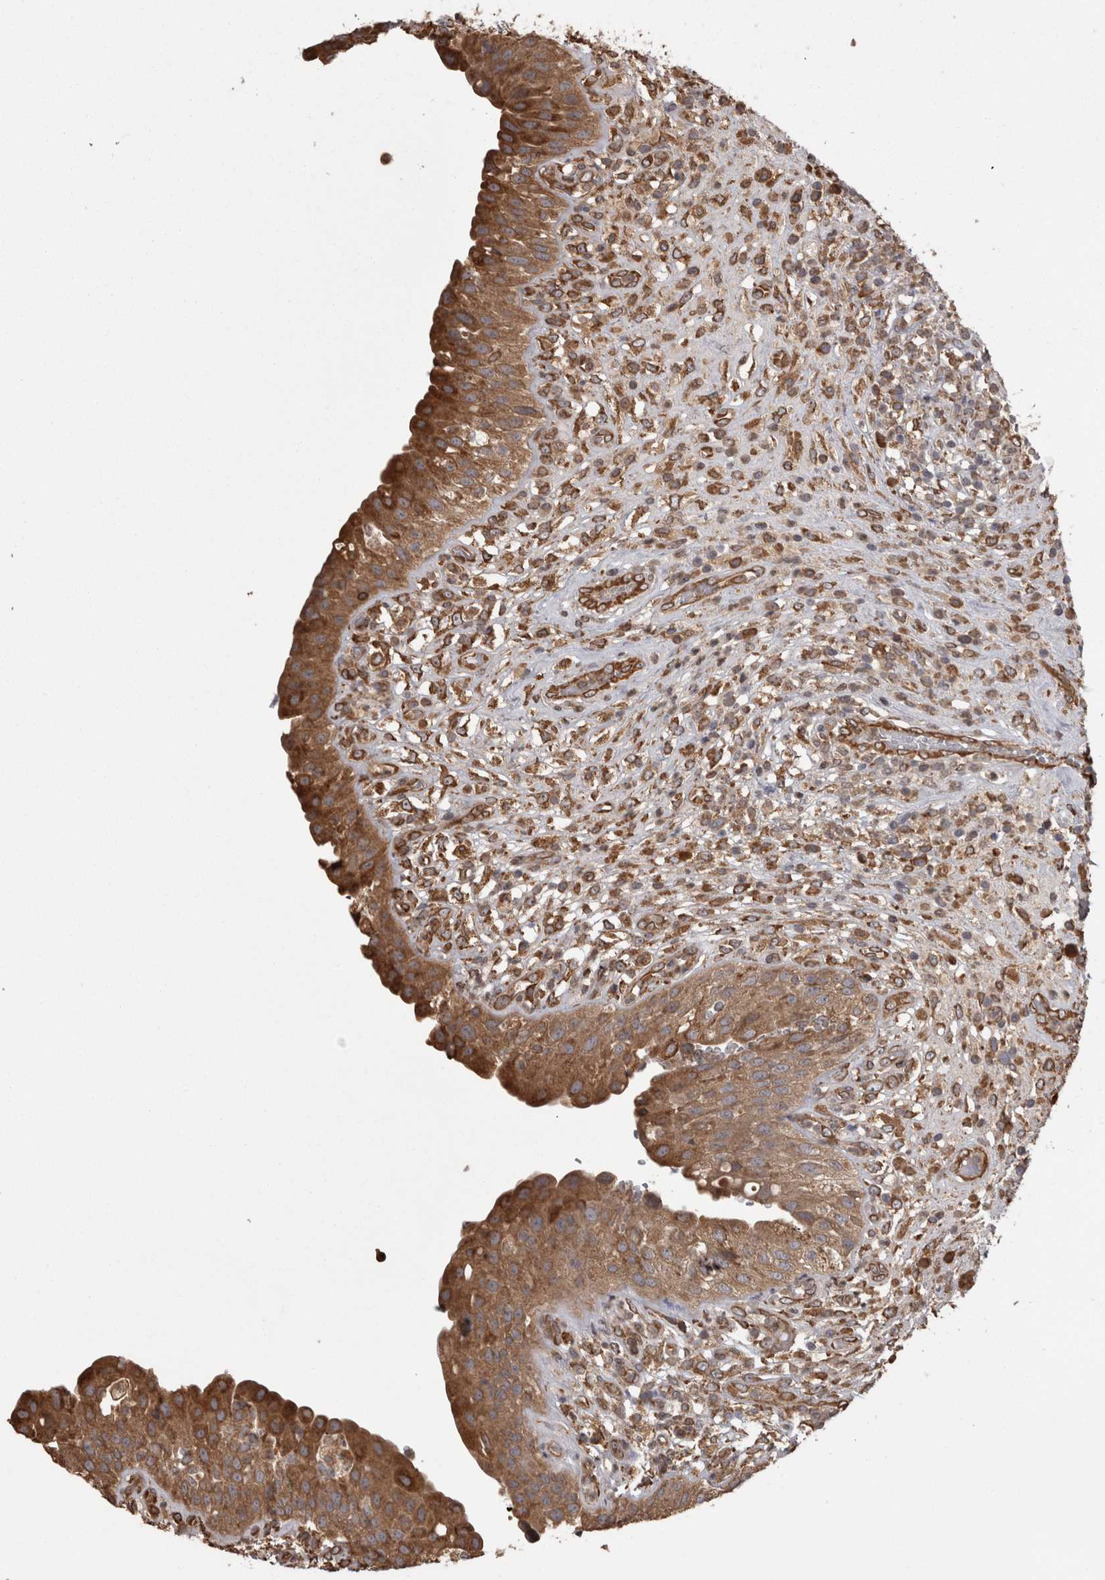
{"staining": {"intensity": "strong", "quantity": ">75%", "location": "cytoplasmic/membranous"}, "tissue": "urinary bladder", "cell_type": "Urothelial cells", "image_type": "normal", "snomed": [{"axis": "morphology", "description": "Normal tissue, NOS"}, {"axis": "topography", "description": "Urinary bladder"}], "caption": "Protein staining of benign urinary bladder reveals strong cytoplasmic/membranous expression in approximately >75% of urothelial cells.", "gene": "PON2", "patient": {"sex": "female", "age": 62}}